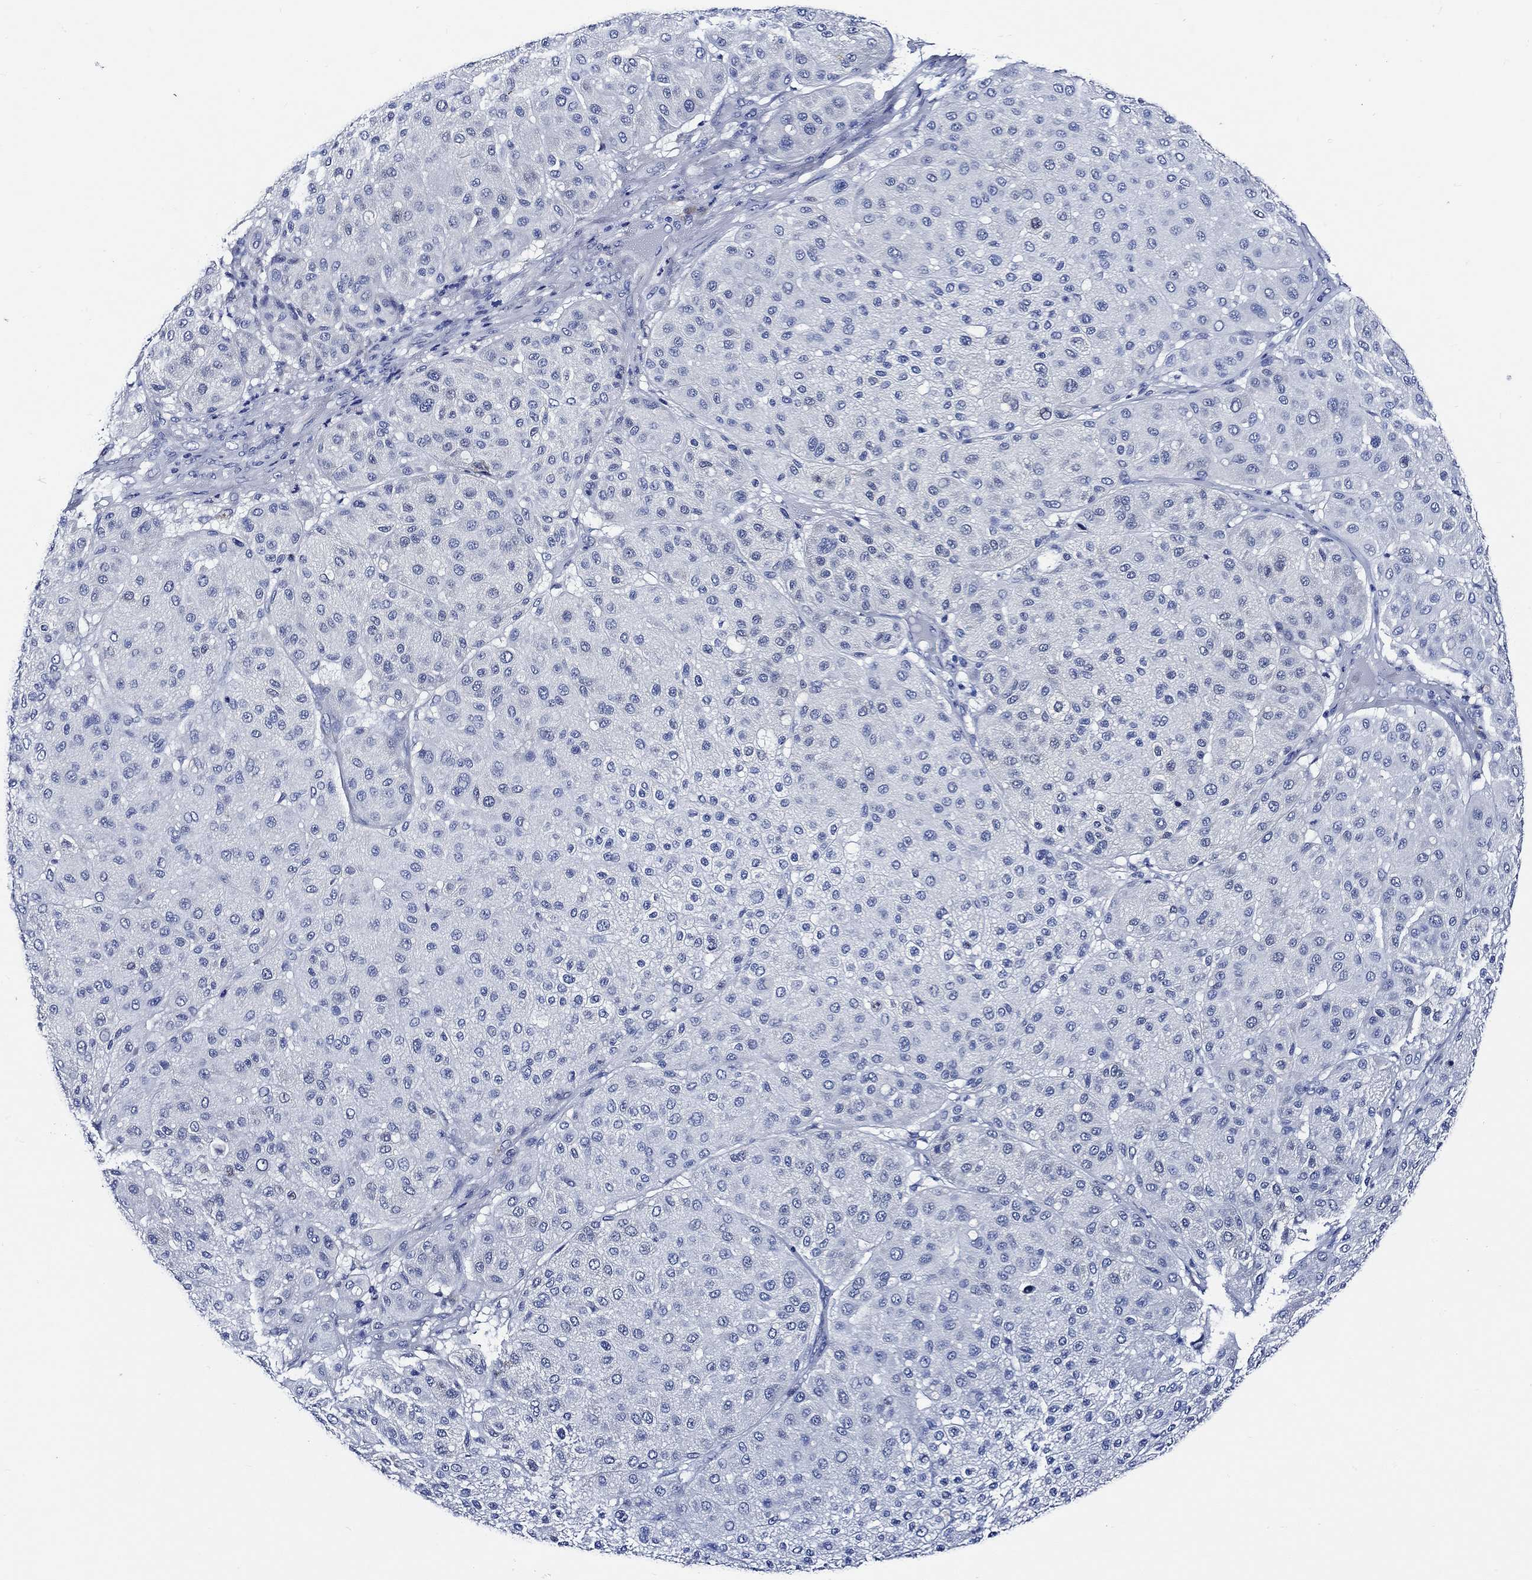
{"staining": {"intensity": "negative", "quantity": "none", "location": "none"}, "tissue": "melanoma", "cell_type": "Tumor cells", "image_type": "cancer", "snomed": [{"axis": "morphology", "description": "Malignant melanoma, Metastatic site"}, {"axis": "topography", "description": "Smooth muscle"}], "caption": "An image of malignant melanoma (metastatic site) stained for a protein exhibits no brown staining in tumor cells.", "gene": "WDR62", "patient": {"sex": "male", "age": 41}}